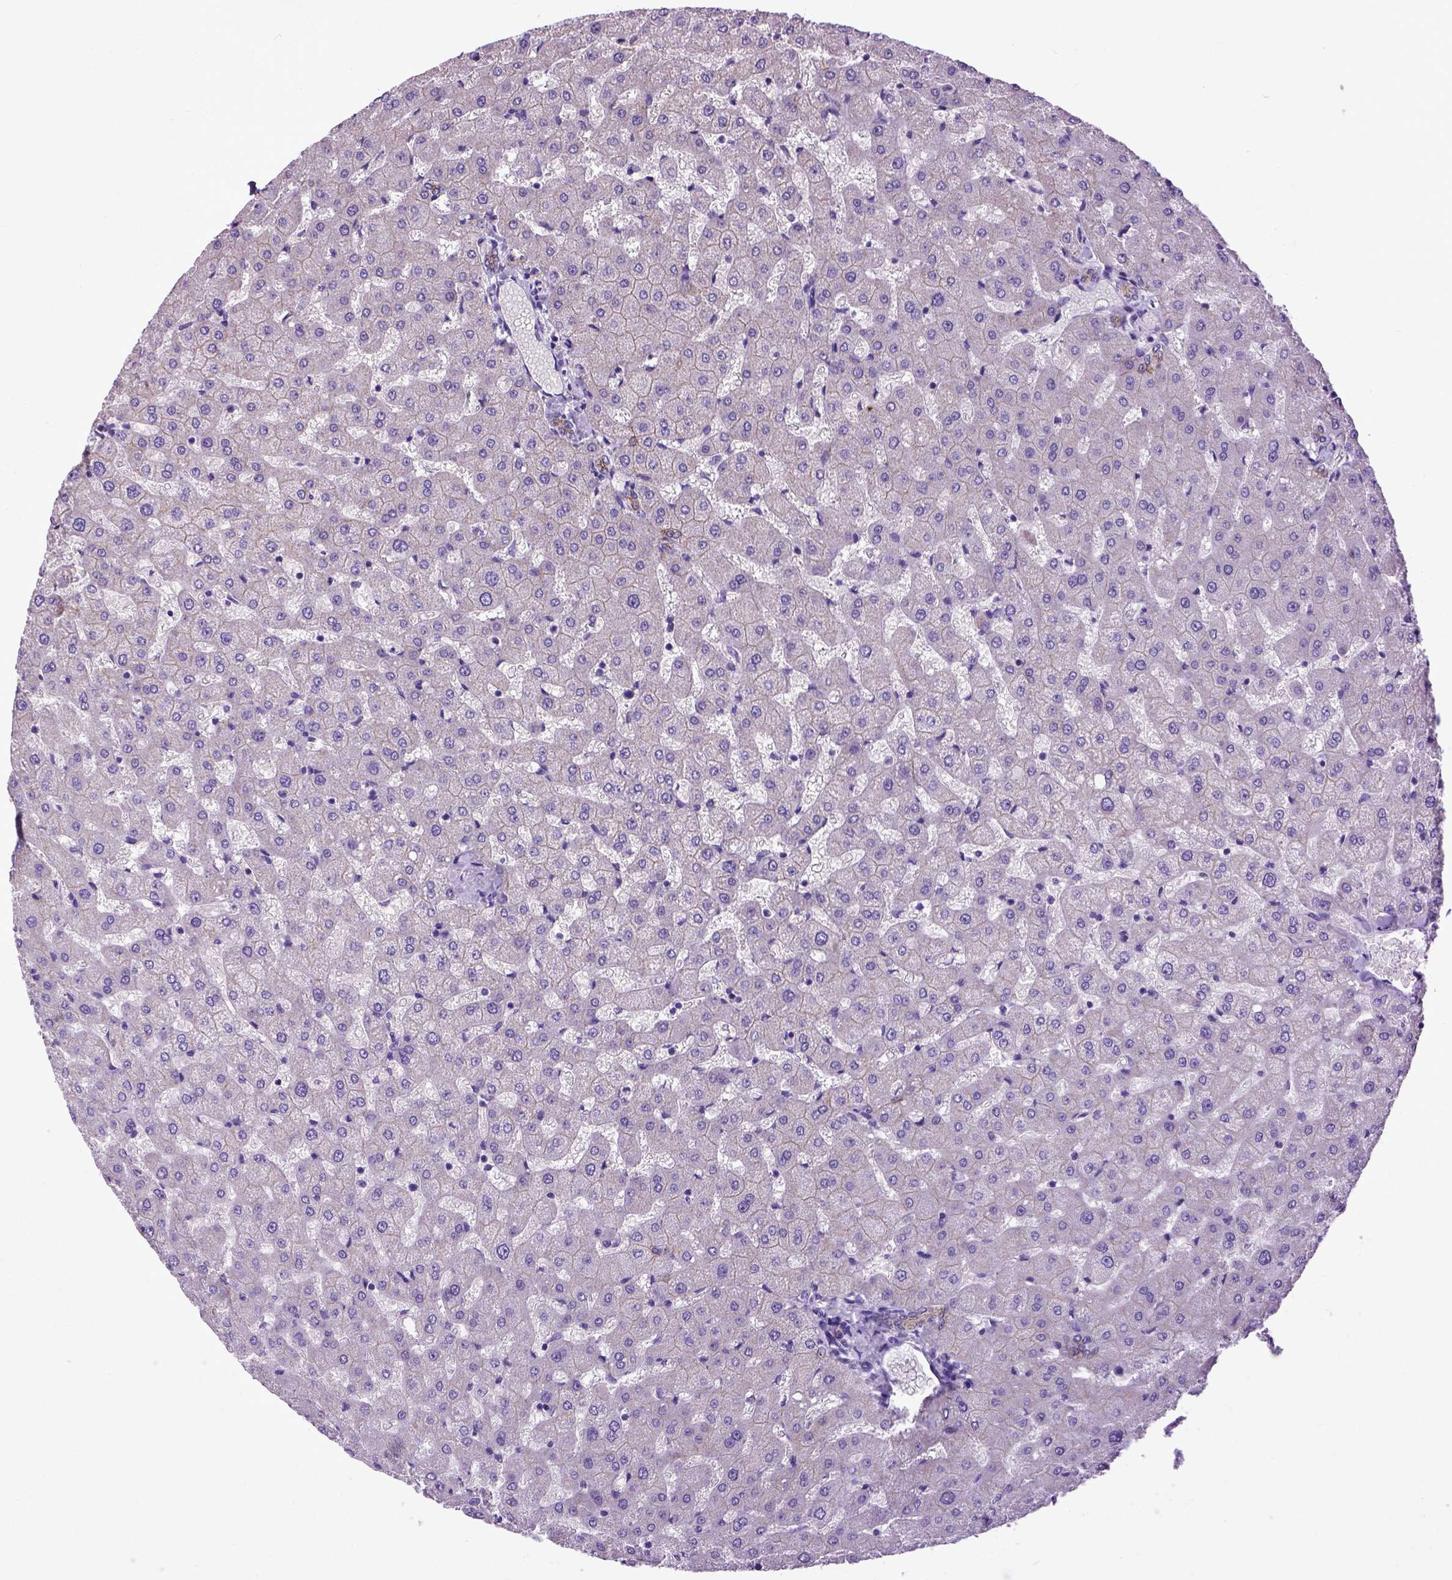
{"staining": {"intensity": "weak", "quantity": ">75%", "location": "cytoplasmic/membranous"}, "tissue": "liver", "cell_type": "Cholangiocytes", "image_type": "normal", "snomed": [{"axis": "morphology", "description": "Normal tissue, NOS"}, {"axis": "topography", "description": "Liver"}], "caption": "Brown immunohistochemical staining in normal liver demonstrates weak cytoplasmic/membranous expression in approximately >75% of cholangiocytes. The staining was performed using DAB (3,3'-diaminobenzidine) to visualize the protein expression in brown, while the nuclei were stained in blue with hematoxylin (Magnification: 20x).", "gene": "CDH1", "patient": {"sex": "female", "age": 50}}